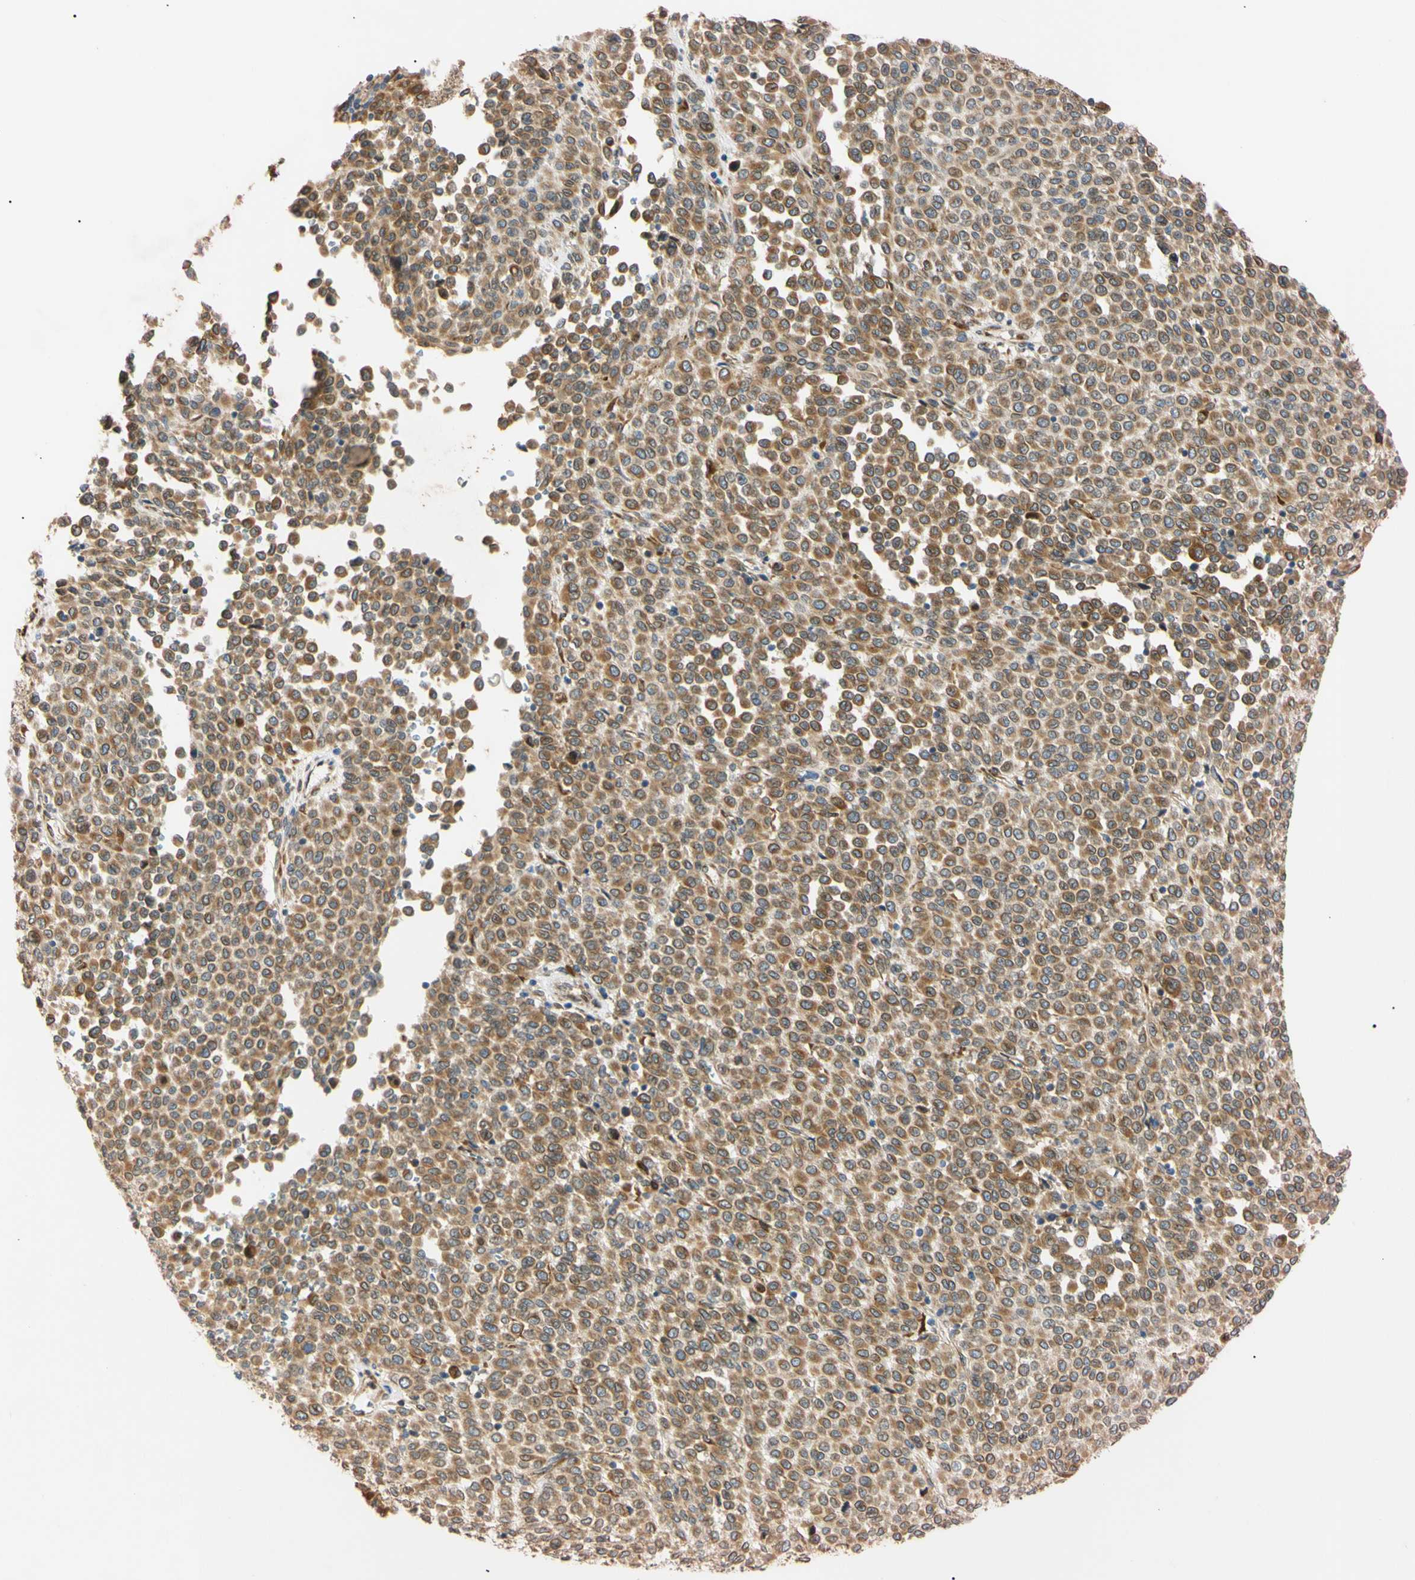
{"staining": {"intensity": "moderate", "quantity": ">75%", "location": "cytoplasmic/membranous"}, "tissue": "melanoma", "cell_type": "Tumor cells", "image_type": "cancer", "snomed": [{"axis": "morphology", "description": "Malignant melanoma, Metastatic site"}, {"axis": "topography", "description": "Pancreas"}], "caption": "Immunohistochemistry image of neoplastic tissue: human malignant melanoma (metastatic site) stained using immunohistochemistry (IHC) displays medium levels of moderate protein expression localized specifically in the cytoplasmic/membranous of tumor cells, appearing as a cytoplasmic/membranous brown color.", "gene": "IER3IP1", "patient": {"sex": "female", "age": 30}}